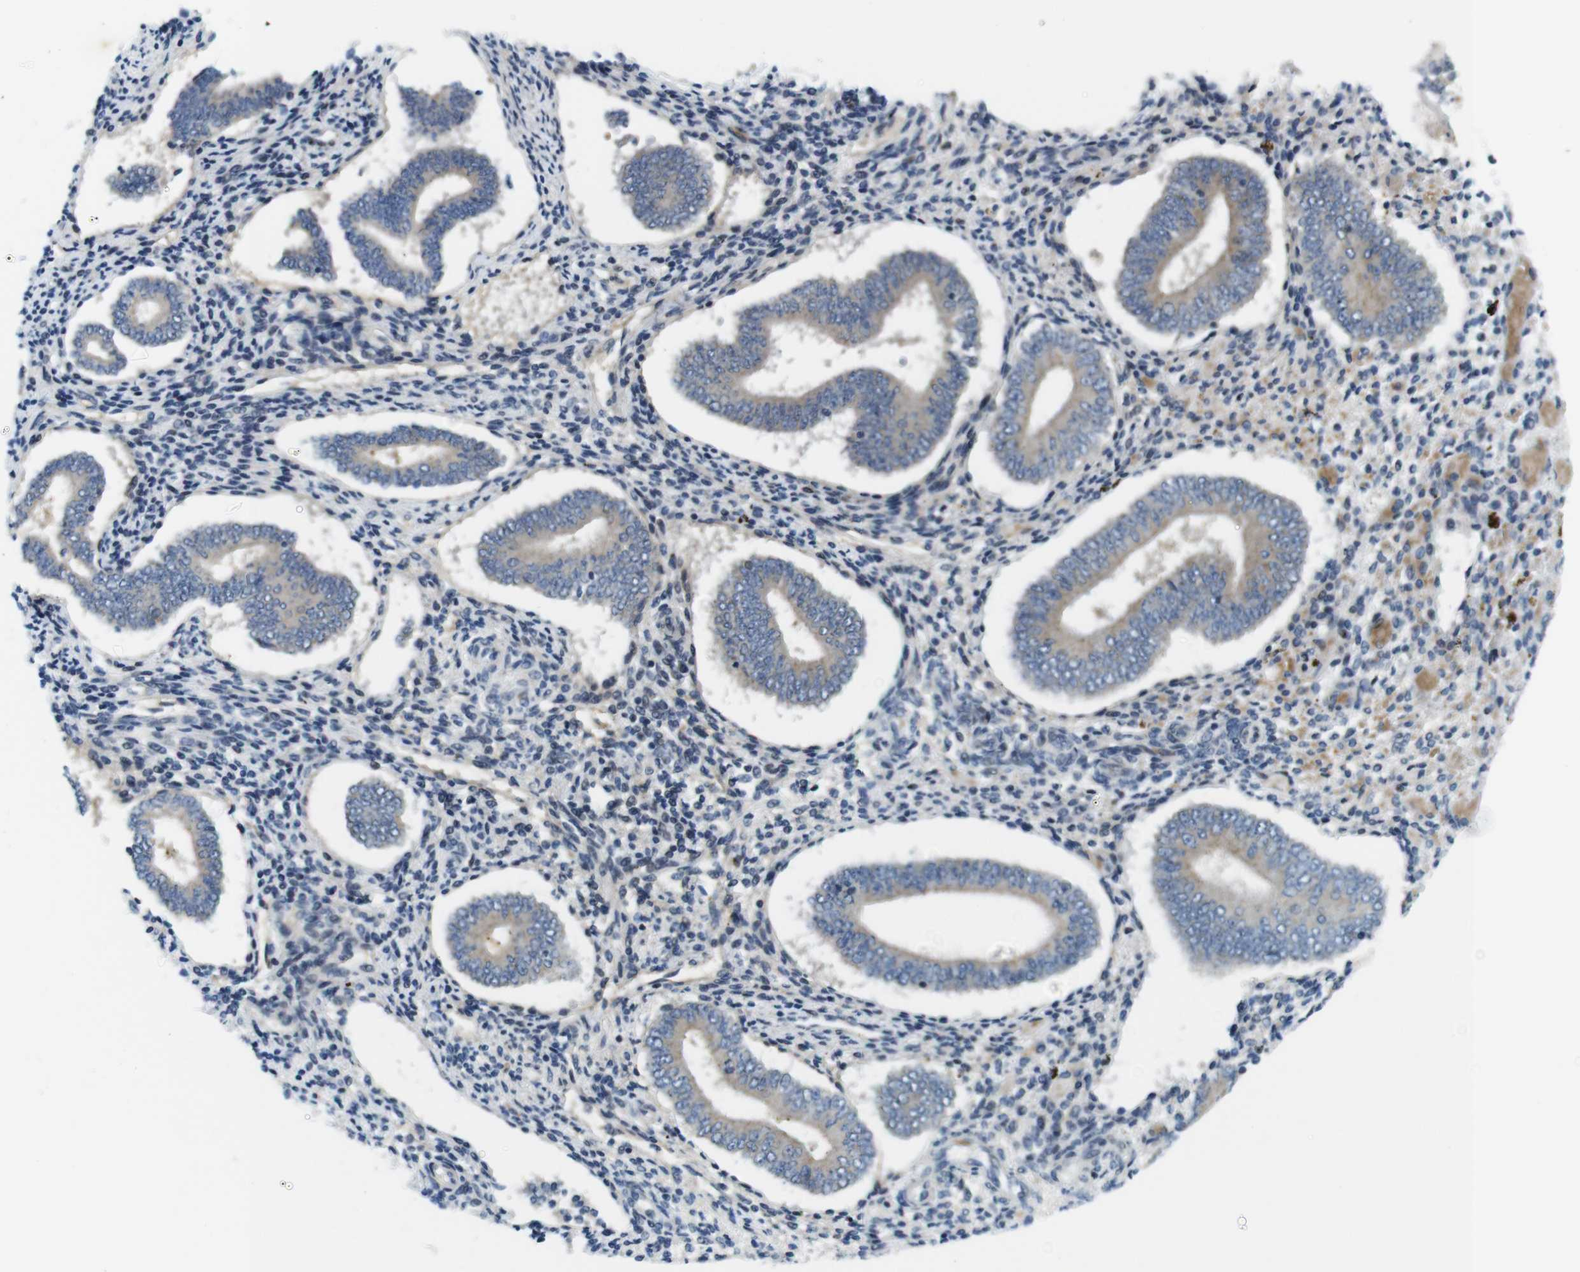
{"staining": {"intensity": "weak", "quantity": "<25%", "location": "cytoplasmic/membranous"}, "tissue": "endometrium", "cell_type": "Cells in endometrial stroma", "image_type": "normal", "snomed": [{"axis": "morphology", "description": "Normal tissue, NOS"}, {"axis": "topography", "description": "Endometrium"}], "caption": "The immunohistochemistry (IHC) histopathology image has no significant positivity in cells in endometrial stroma of endometrium. (DAB immunohistochemistry, high magnification).", "gene": "ZDHHC3", "patient": {"sex": "female", "age": 42}}